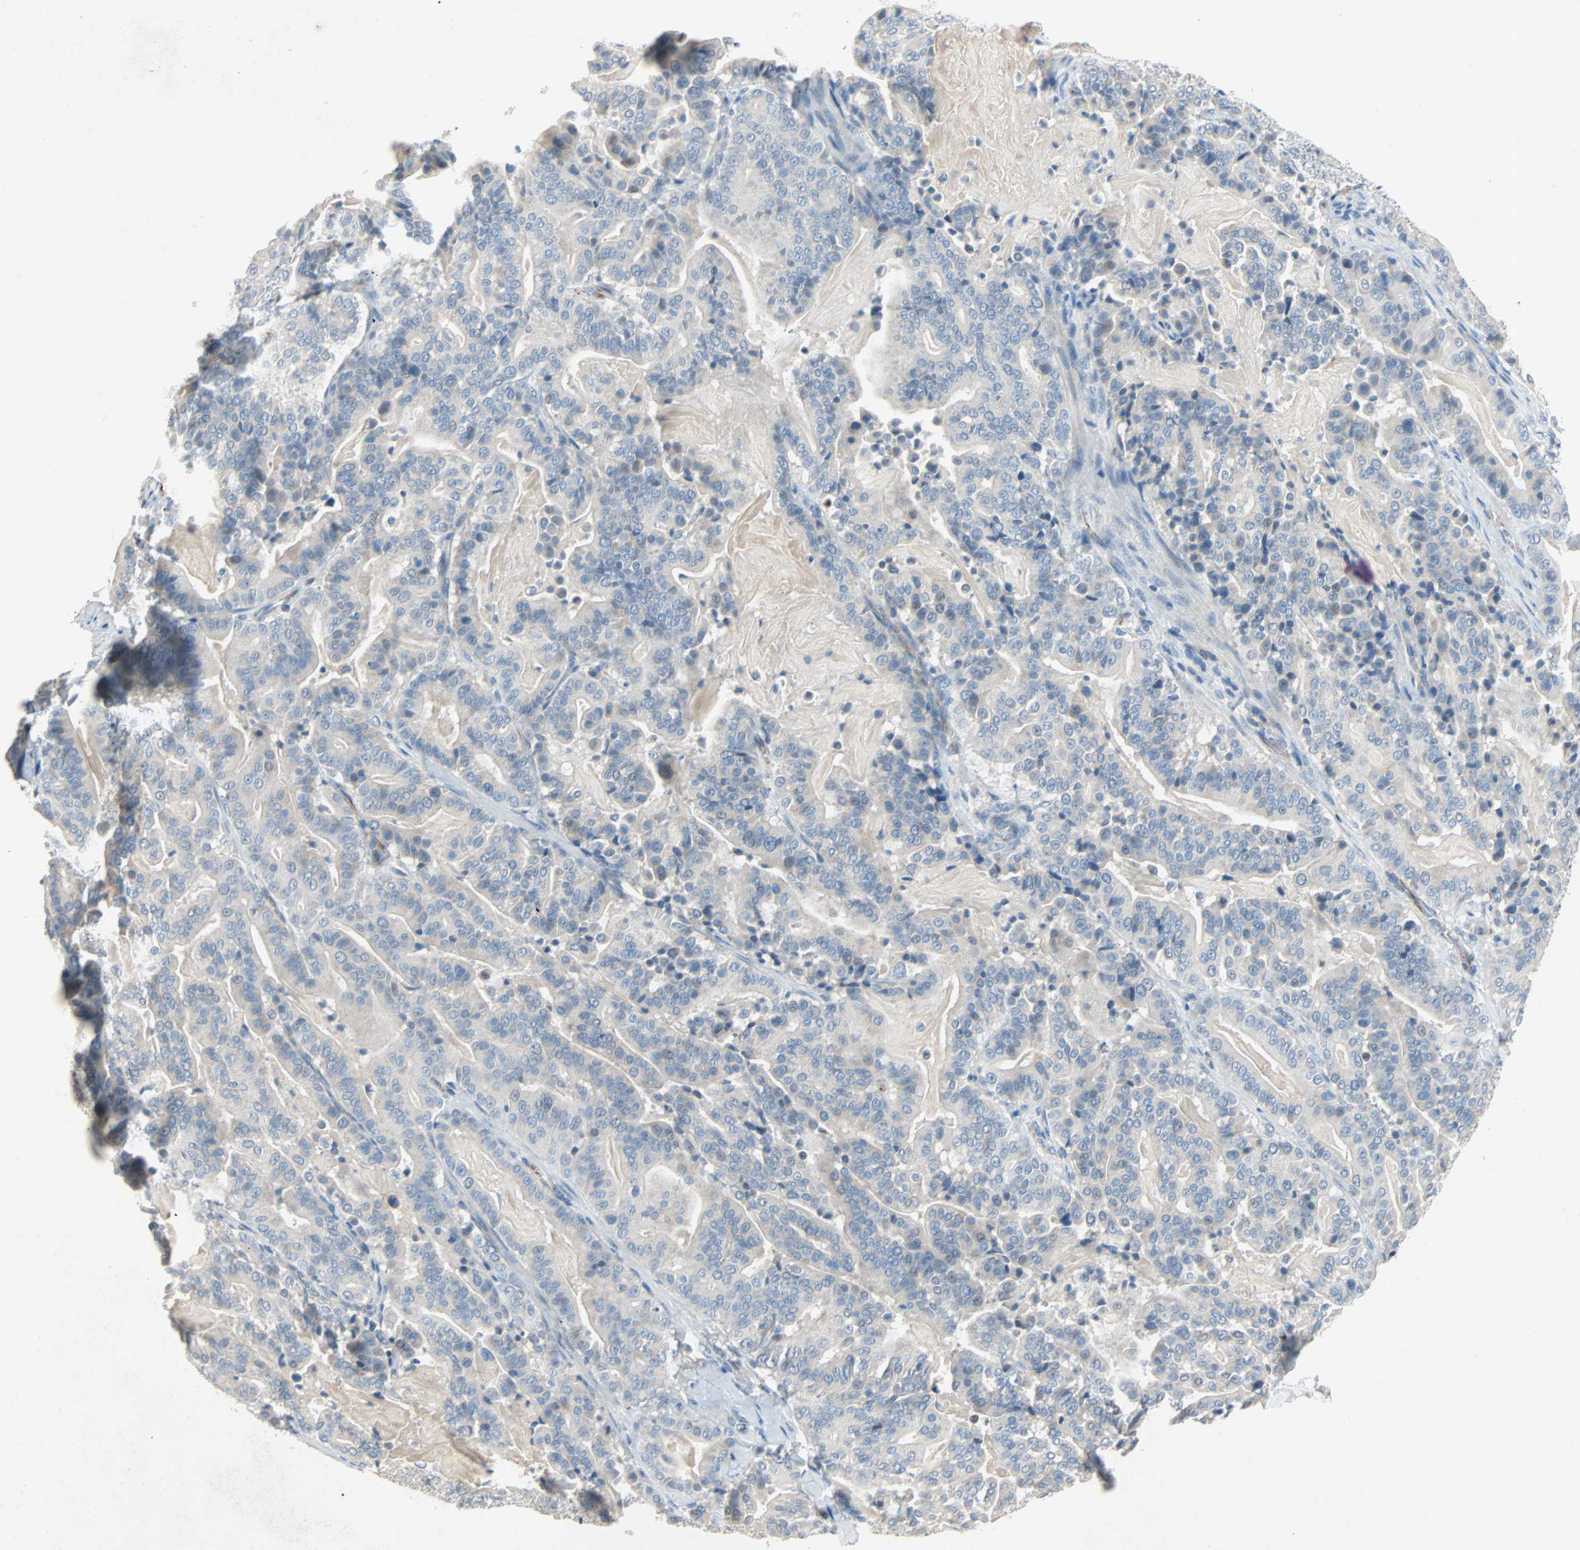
{"staining": {"intensity": "negative", "quantity": "none", "location": "none"}, "tissue": "pancreatic cancer", "cell_type": "Tumor cells", "image_type": "cancer", "snomed": [{"axis": "morphology", "description": "Adenocarcinoma, NOS"}, {"axis": "topography", "description": "Pancreas"}], "caption": "Protein analysis of adenocarcinoma (pancreatic) shows no significant expression in tumor cells.", "gene": "PCDHB2", "patient": {"sex": "male", "age": 63}}